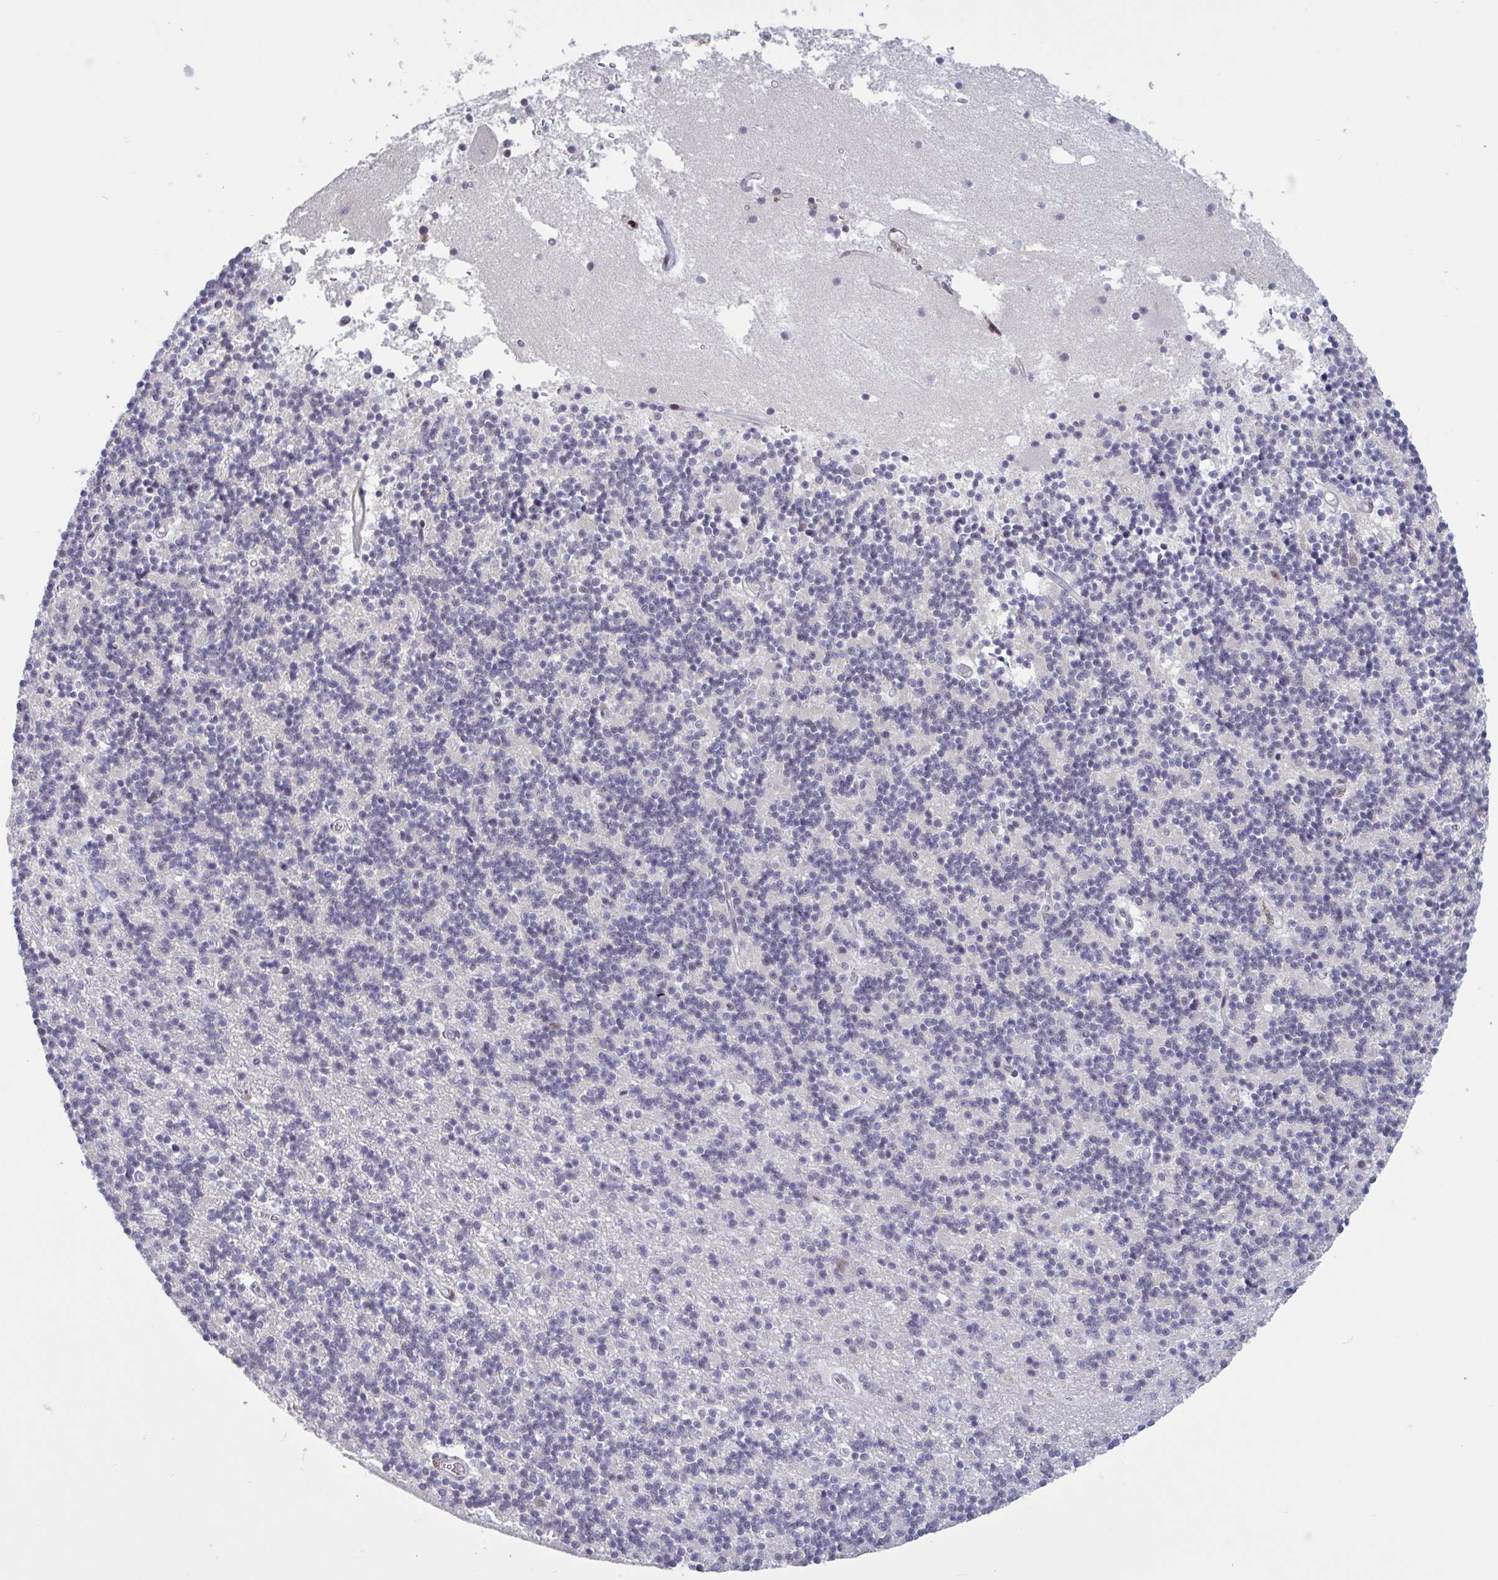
{"staining": {"intensity": "negative", "quantity": "none", "location": "none"}, "tissue": "cerebellum", "cell_type": "Cells in granular layer", "image_type": "normal", "snomed": [{"axis": "morphology", "description": "Normal tissue, NOS"}, {"axis": "topography", "description": "Cerebellum"}], "caption": "This is an immunohistochemistry (IHC) image of benign human cerebellum. There is no positivity in cells in granular layer.", "gene": "BCL7B", "patient": {"sex": "male", "age": 54}}